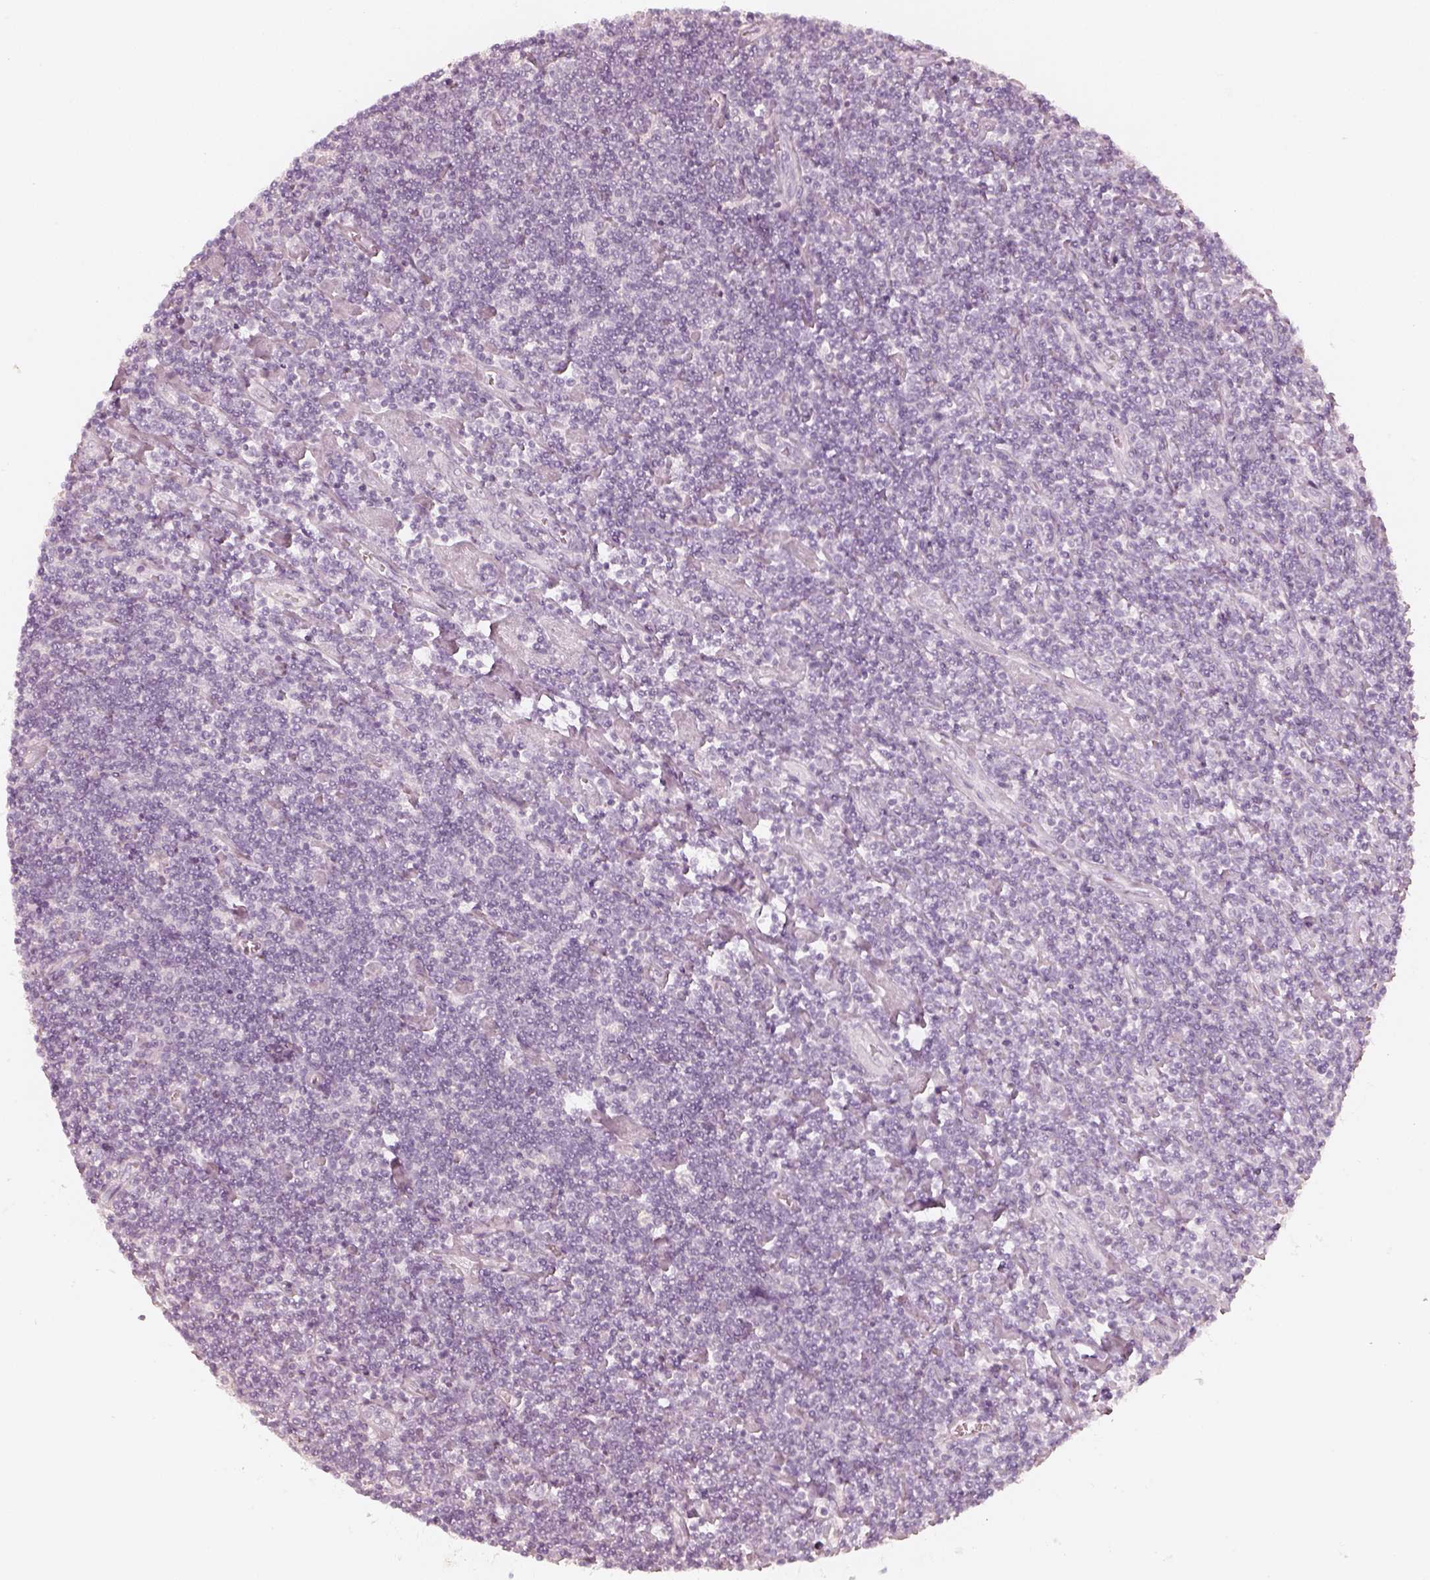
{"staining": {"intensity": "negative", "quantity": "none", "location": "none"}, "tissue": "lymphoma", "cell_type": "Tumor cells", "image_type": "cancer", "snomed": [{"axis": "morphology", "description": "Hodgkin's disease, NOS"}, {"axis": "topography", "description": "Lymph node"}], "caption": "Tumor cells are negative for protein expression in human Hodgkin's disease.", "gene": "KRT82", "patient": {"sex": "male", "age": 40}}